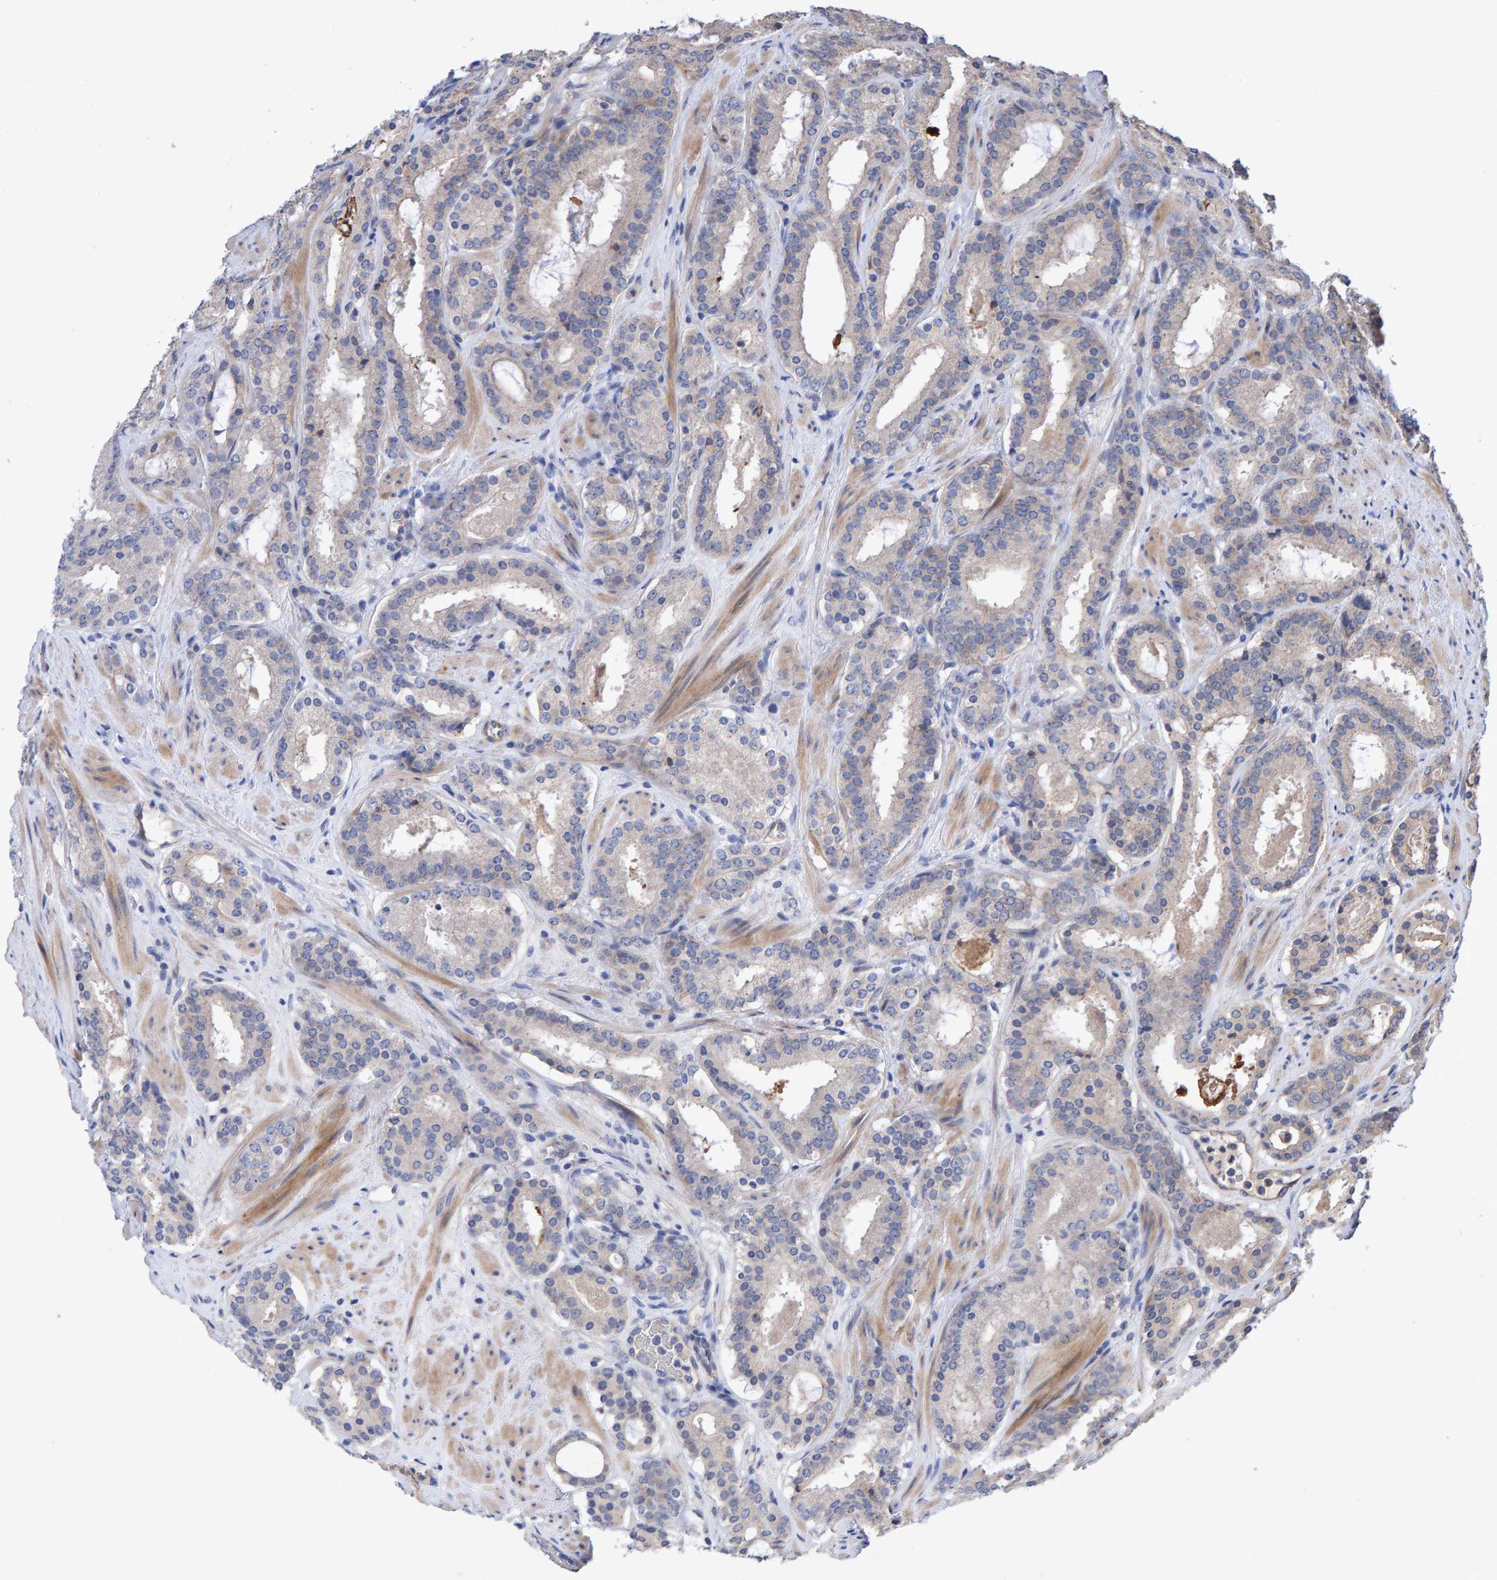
{"staining": {"intensity": "negative", "quantity": "none", "location": "none"}, "tissue": "prostate cancer", "cell_type": "Tumor cells", "image_type": "cancer", "snomed": [{"axis": "morphology", "description": "Adenocarcinoma, Low grade"}, {"axis": "topography", "description": "Prostate"}], "caption": "The photomicrograph reveals no staining of tumor cells in prostate cancer. (DAB IHC with hematoxylin counter stain).", "gene": "EFR3A", "patient": {"sex": "male", "age": 69}}